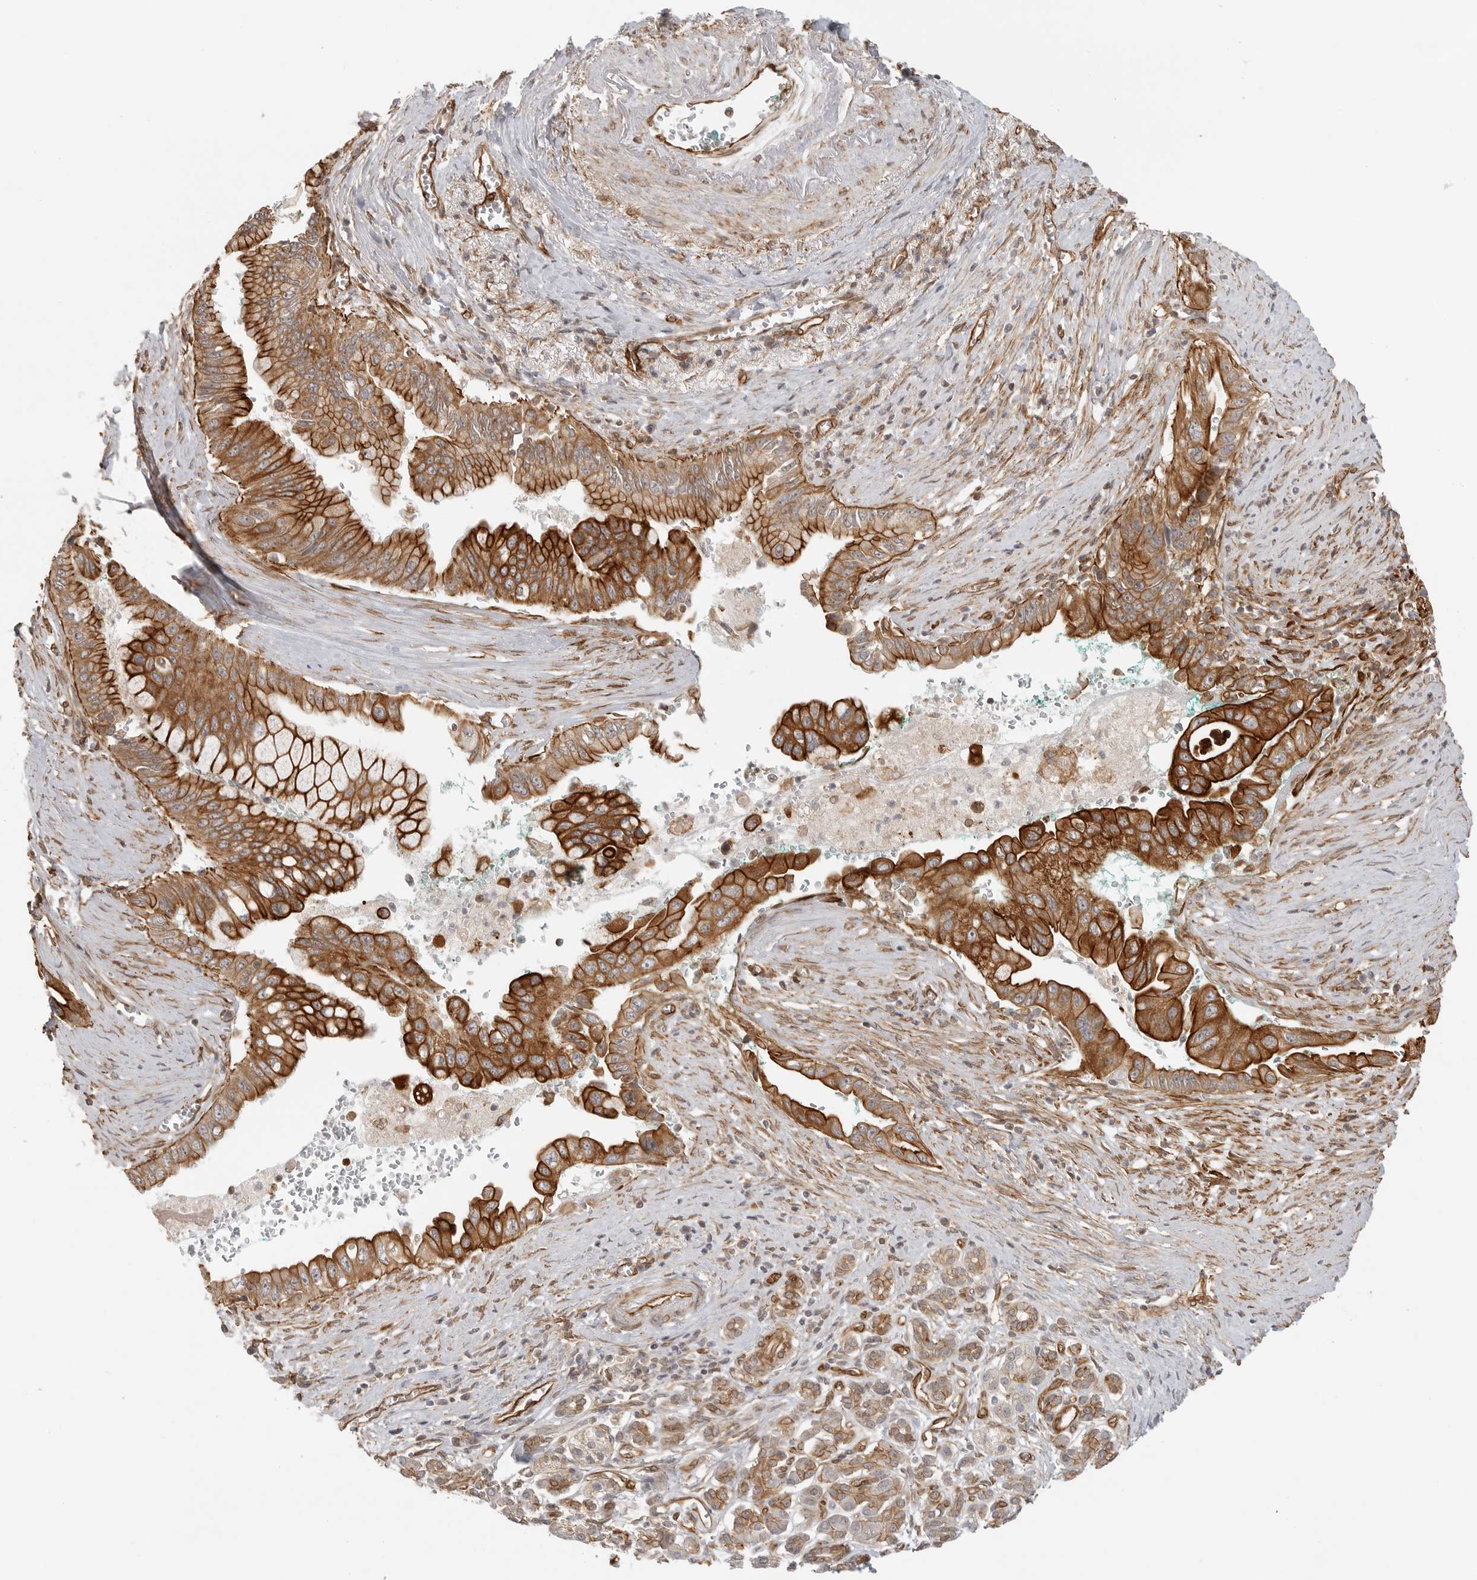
{"staining": {"intensity": "strong", "quantity": ">75%", "location": "cytoplasmic/membranous"}, "tissue": "pancreatic cancer", "cell_type": "Tumor cells", "image_type": "cancer", "snomed": [{"axis": "morphology", "description": "Adenocarcinoma, NOS"}, {"axis": "topography", "description": "Pancreas"}], "caption": "A high amount of strong cytoplasmic/membranous staining is present in about >75% of tumor cells in pancreatic cancer (adenocarcinoma) tissue.", "gene": "ATOH7", "patient": {"sex": "male", "age": 78}}